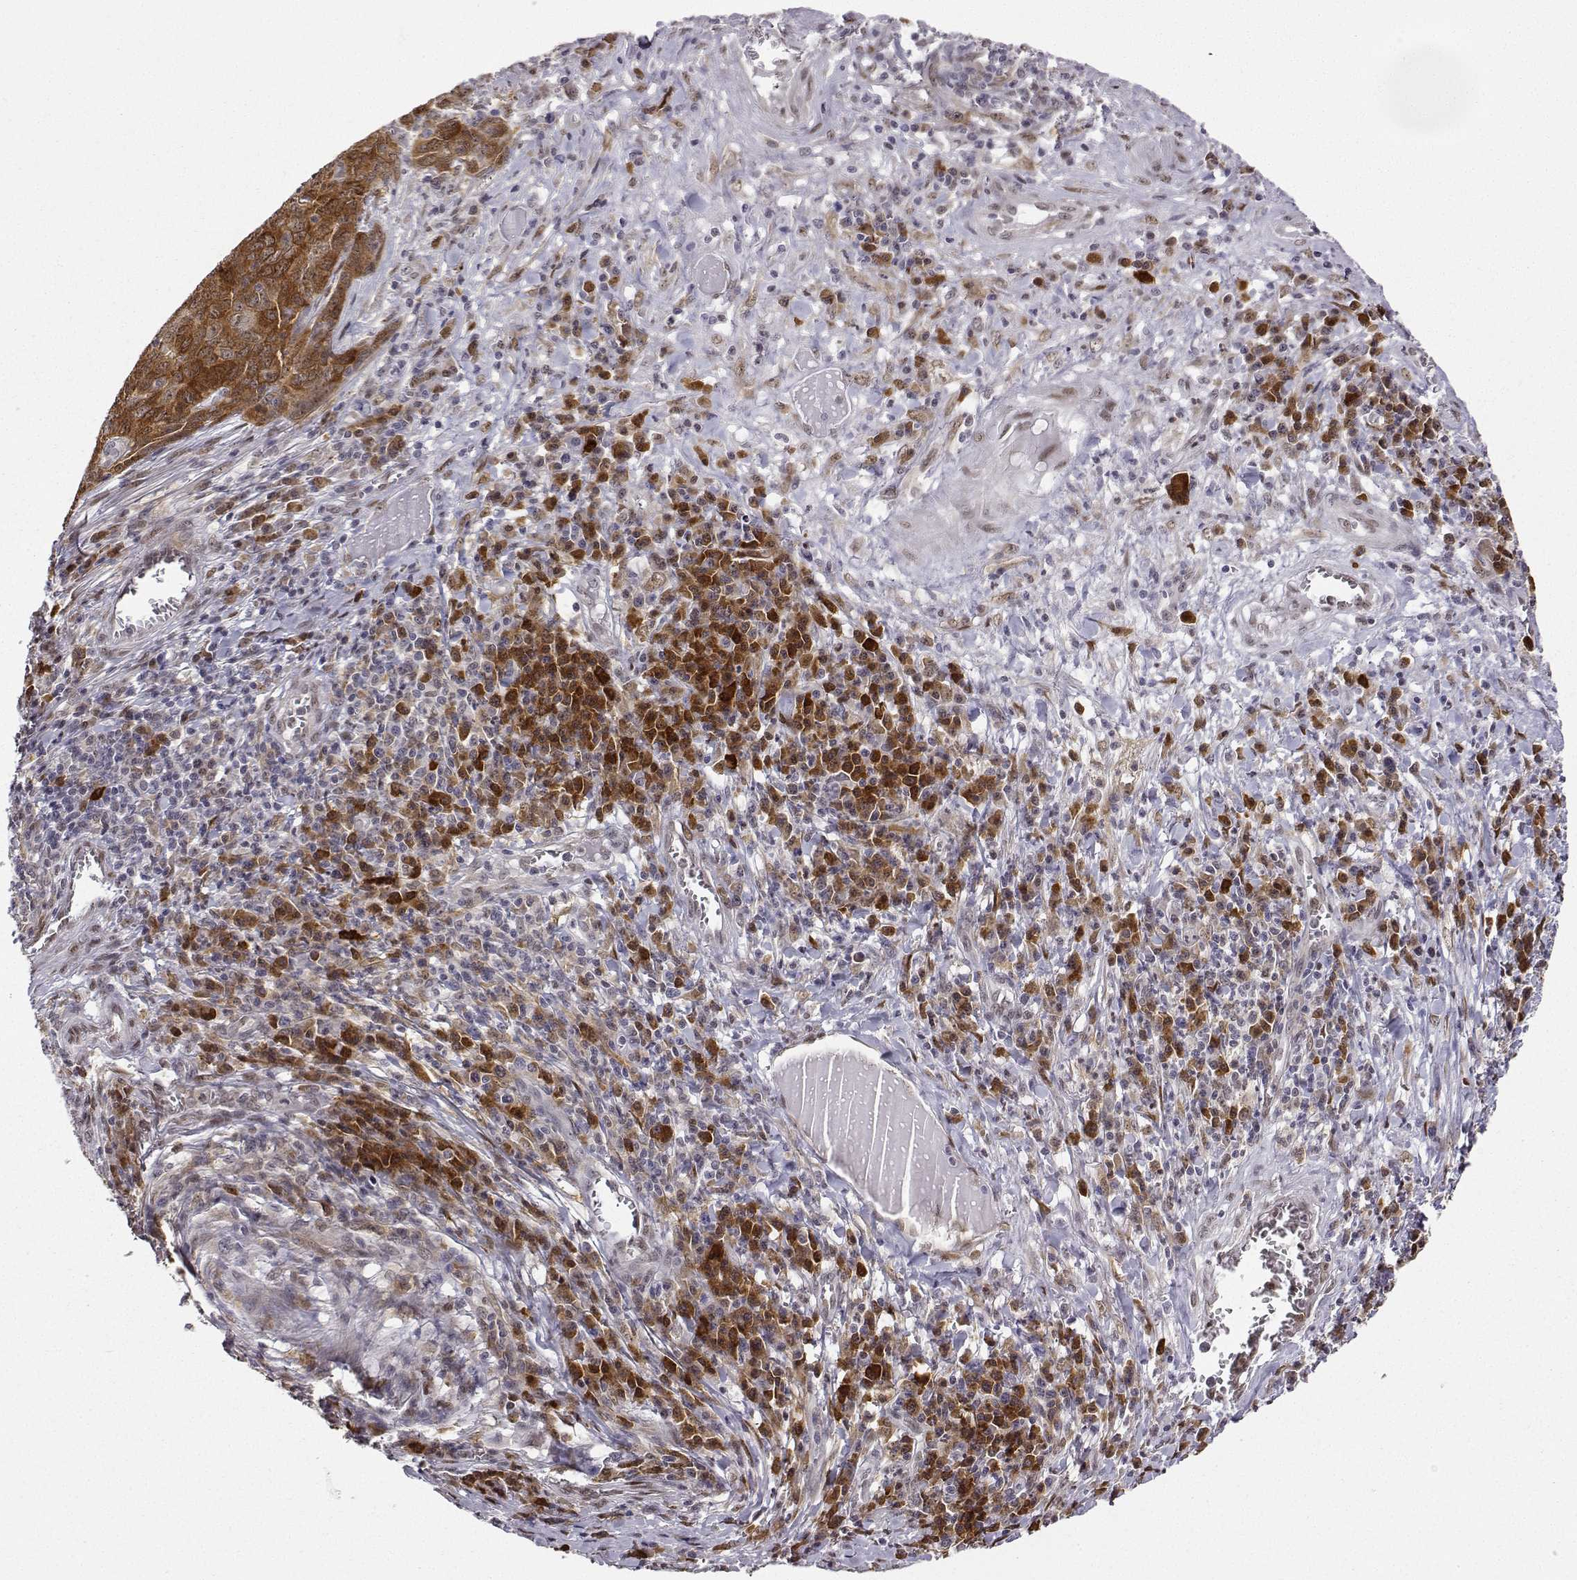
{"staining": {"intensity": "moderate", "quantity": ">75%", "location": "cytoplasmic/membranous,nuclear"}, "tissue": "skin cancer", "cell_type": "Tumor cells", "image_type": "cancer", "snomed": [{"axis": "morphology", "description": "Squamous cell carcinoma, NOS"}, {"axis": "topography", "description": "Skin"}, {"axis": "topography", "description": "Anal"}], "caption": "About >75% of tumor cells in human skin cancer (squamous cell carcinoma) show moderate cytoplasmic/membranous and nuclear protein staining as visualized by brown immunohistochemical staining.", "gene": "PHGDH", "patient": {"sex": "female", "age": 51}}